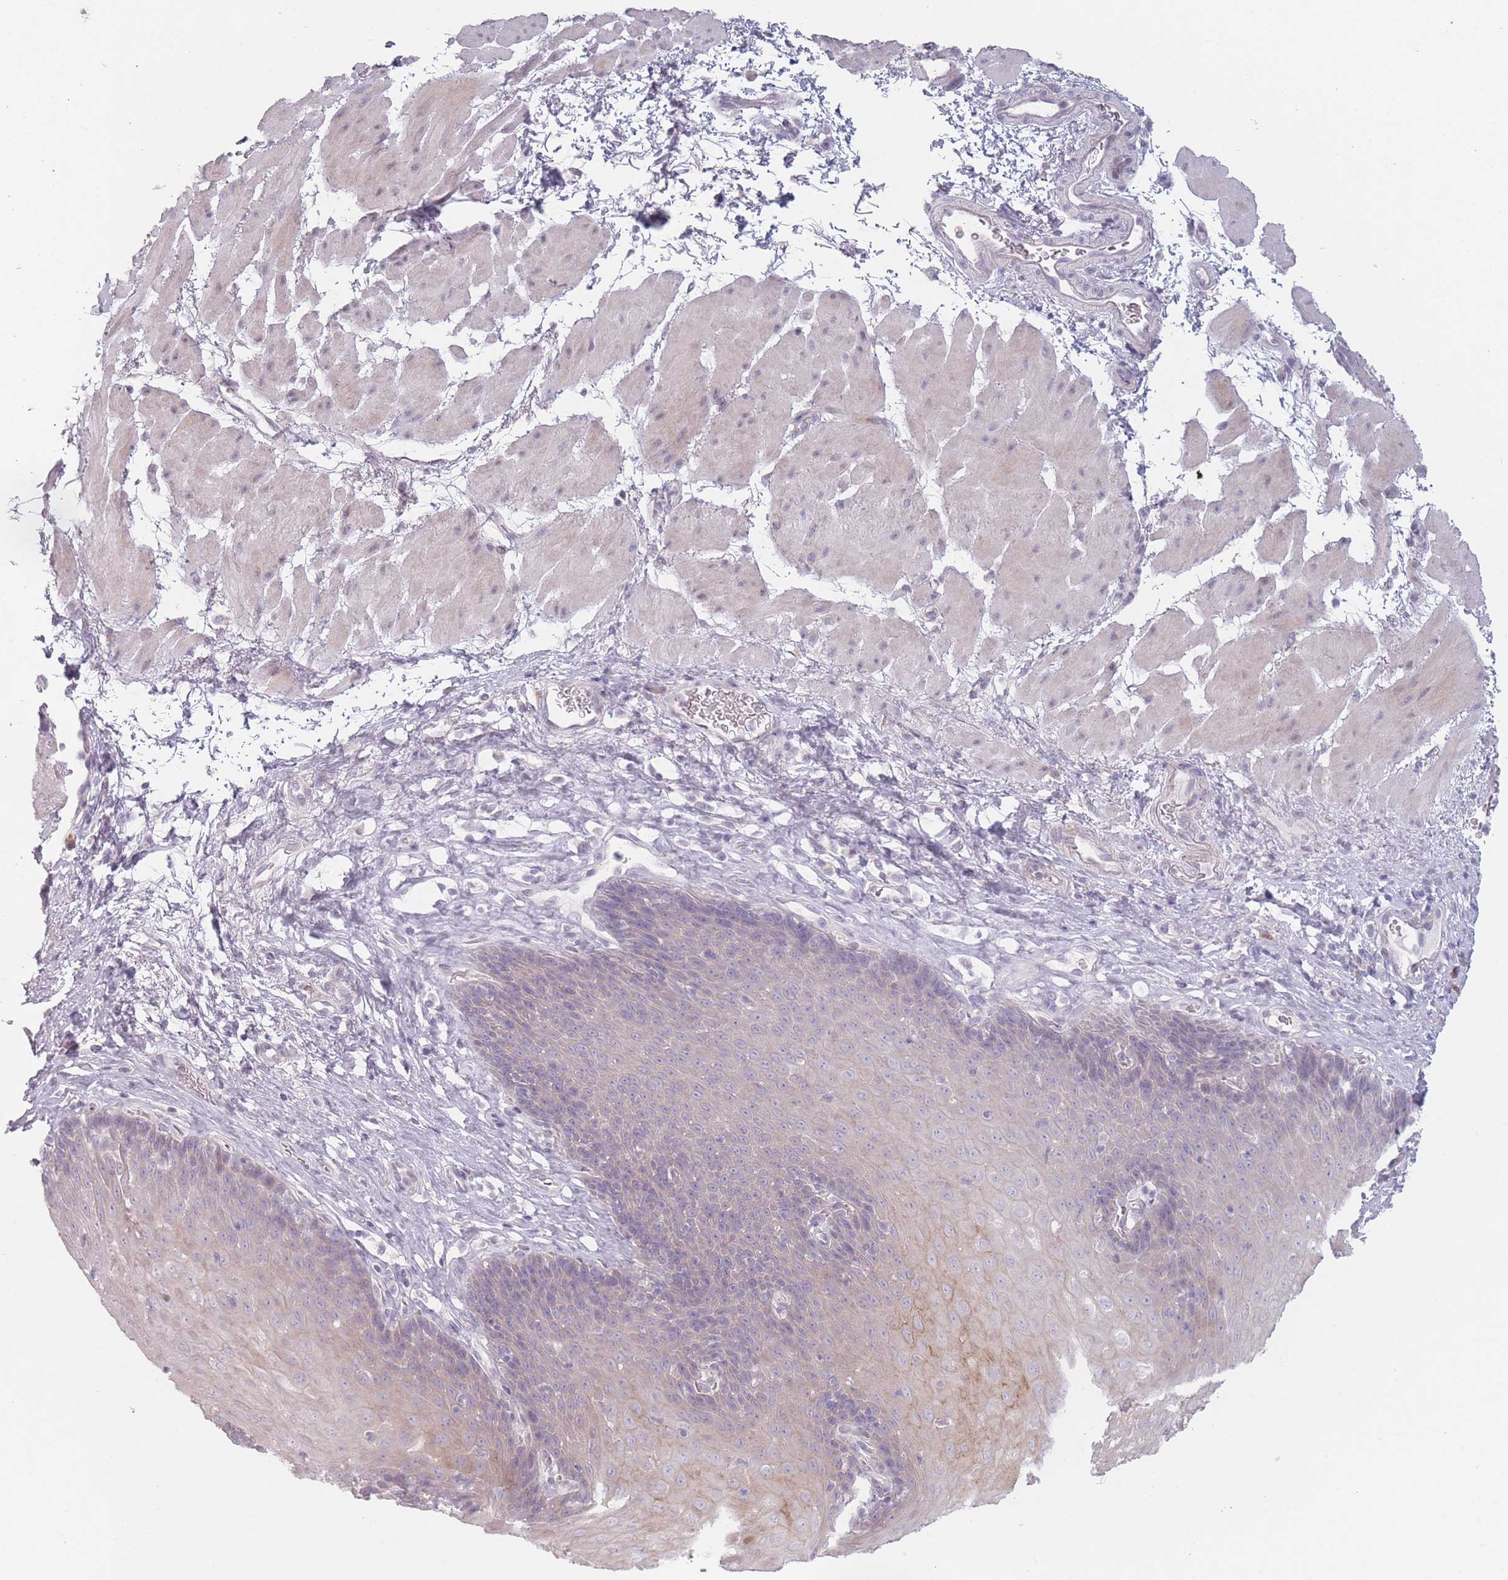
{"staining": {"intensity": "weak", "quantity": "<25%", "location": "cytoplasmic/membranous"}, "tissue": "esophagus", "cell_type": "Squamous epithelial cells", "image_type": "normal", "snomed": [{"axis": "morphology", "description": "Normal tissue, NOS"}, {"axis": "topography", "description": "Esophagus"}], "caption": "This is a micrograph of immunohistochemistry staining of unremarkable esophagus, which shows no staining in squamous epithelial cells.", "gene": "RASL10B", "patient": {"sex": "female", "age": 66}}